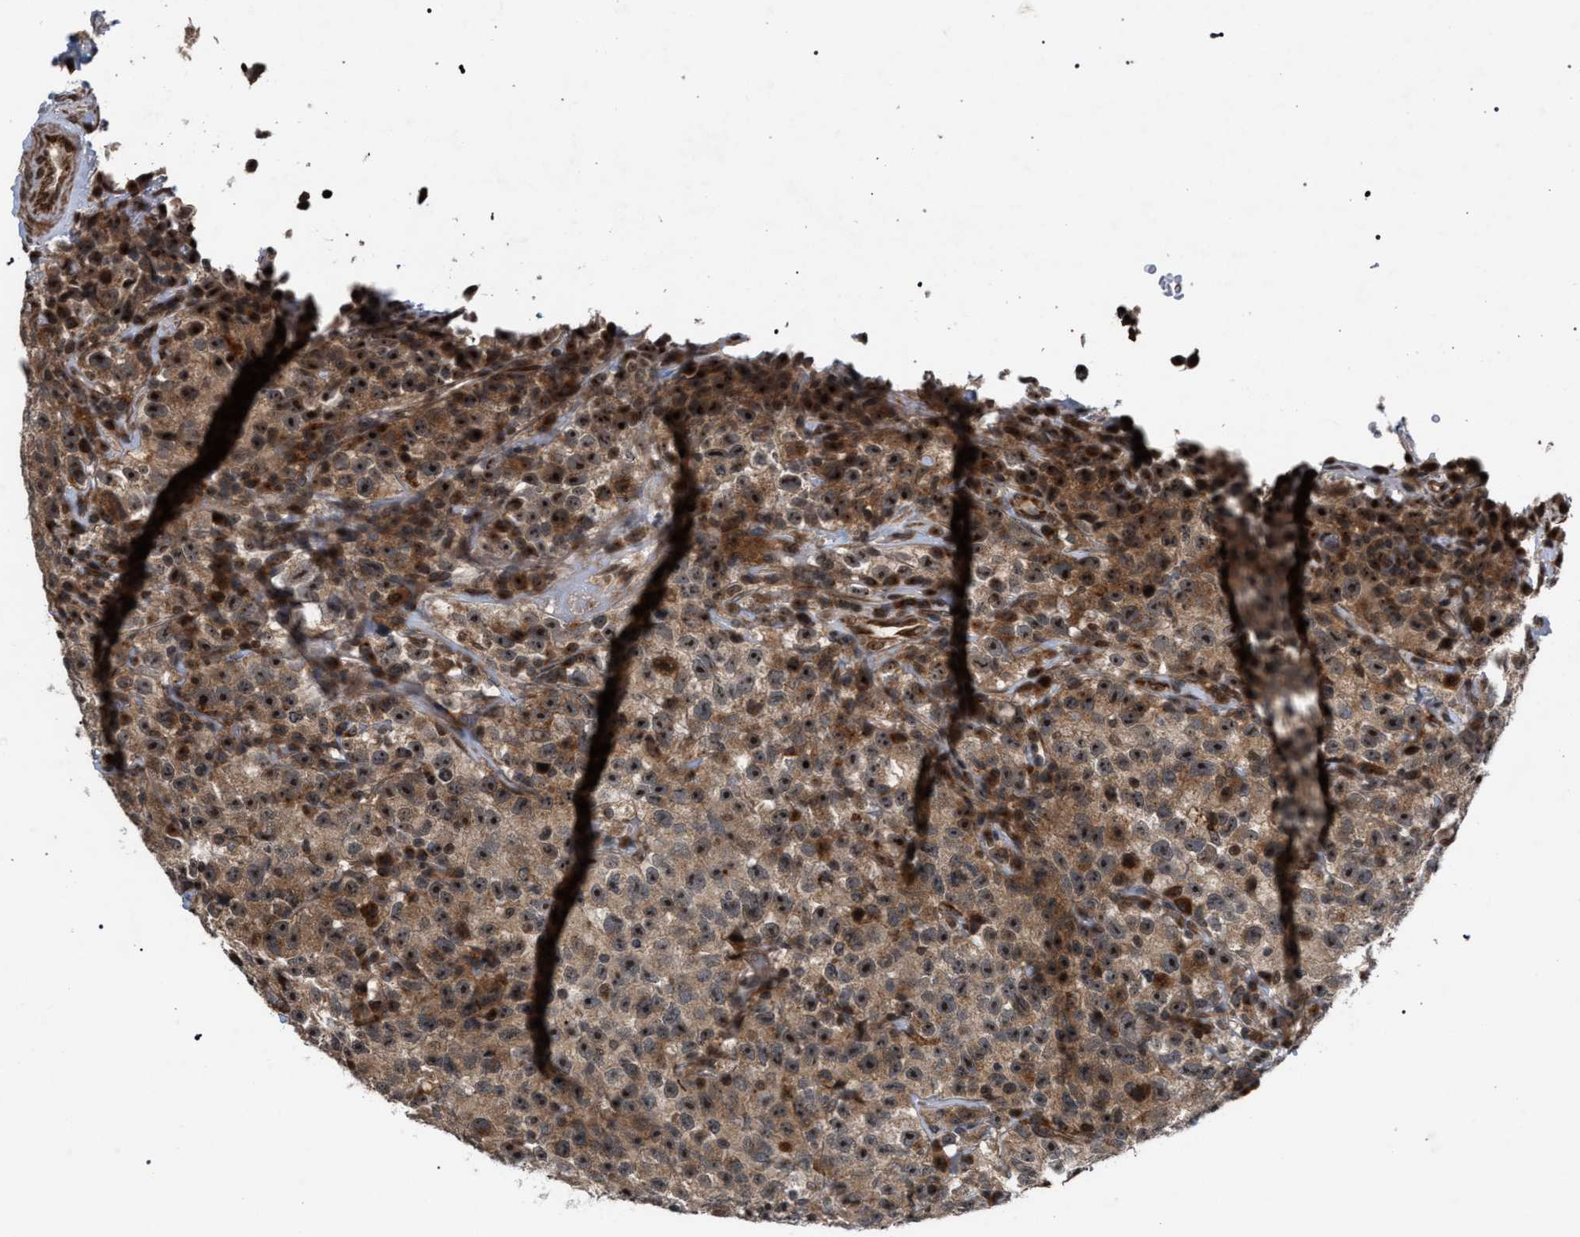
{"staining": {"intensity": "moderate", "quantity": ">75%", "location": "cytoplasmic/membranous,nuclear"}, "tissue": "testis cancer", "cell_type": "Tumor cells", "image_type": "cancer", "snomed": [{"axis": "morphology", "description": "Seminoma, NOS"}, {"axis": "topography", "description": "Testis"}], "caption": "Human testis cancer (seminoma) stained for a protein (brown) exhibits moderate cytoplasmic/membranous and nuclear positive expression in about >75% of tumor cells.", "gene": "IRAK4", "patient": {"sex": "male", "age": 22}}